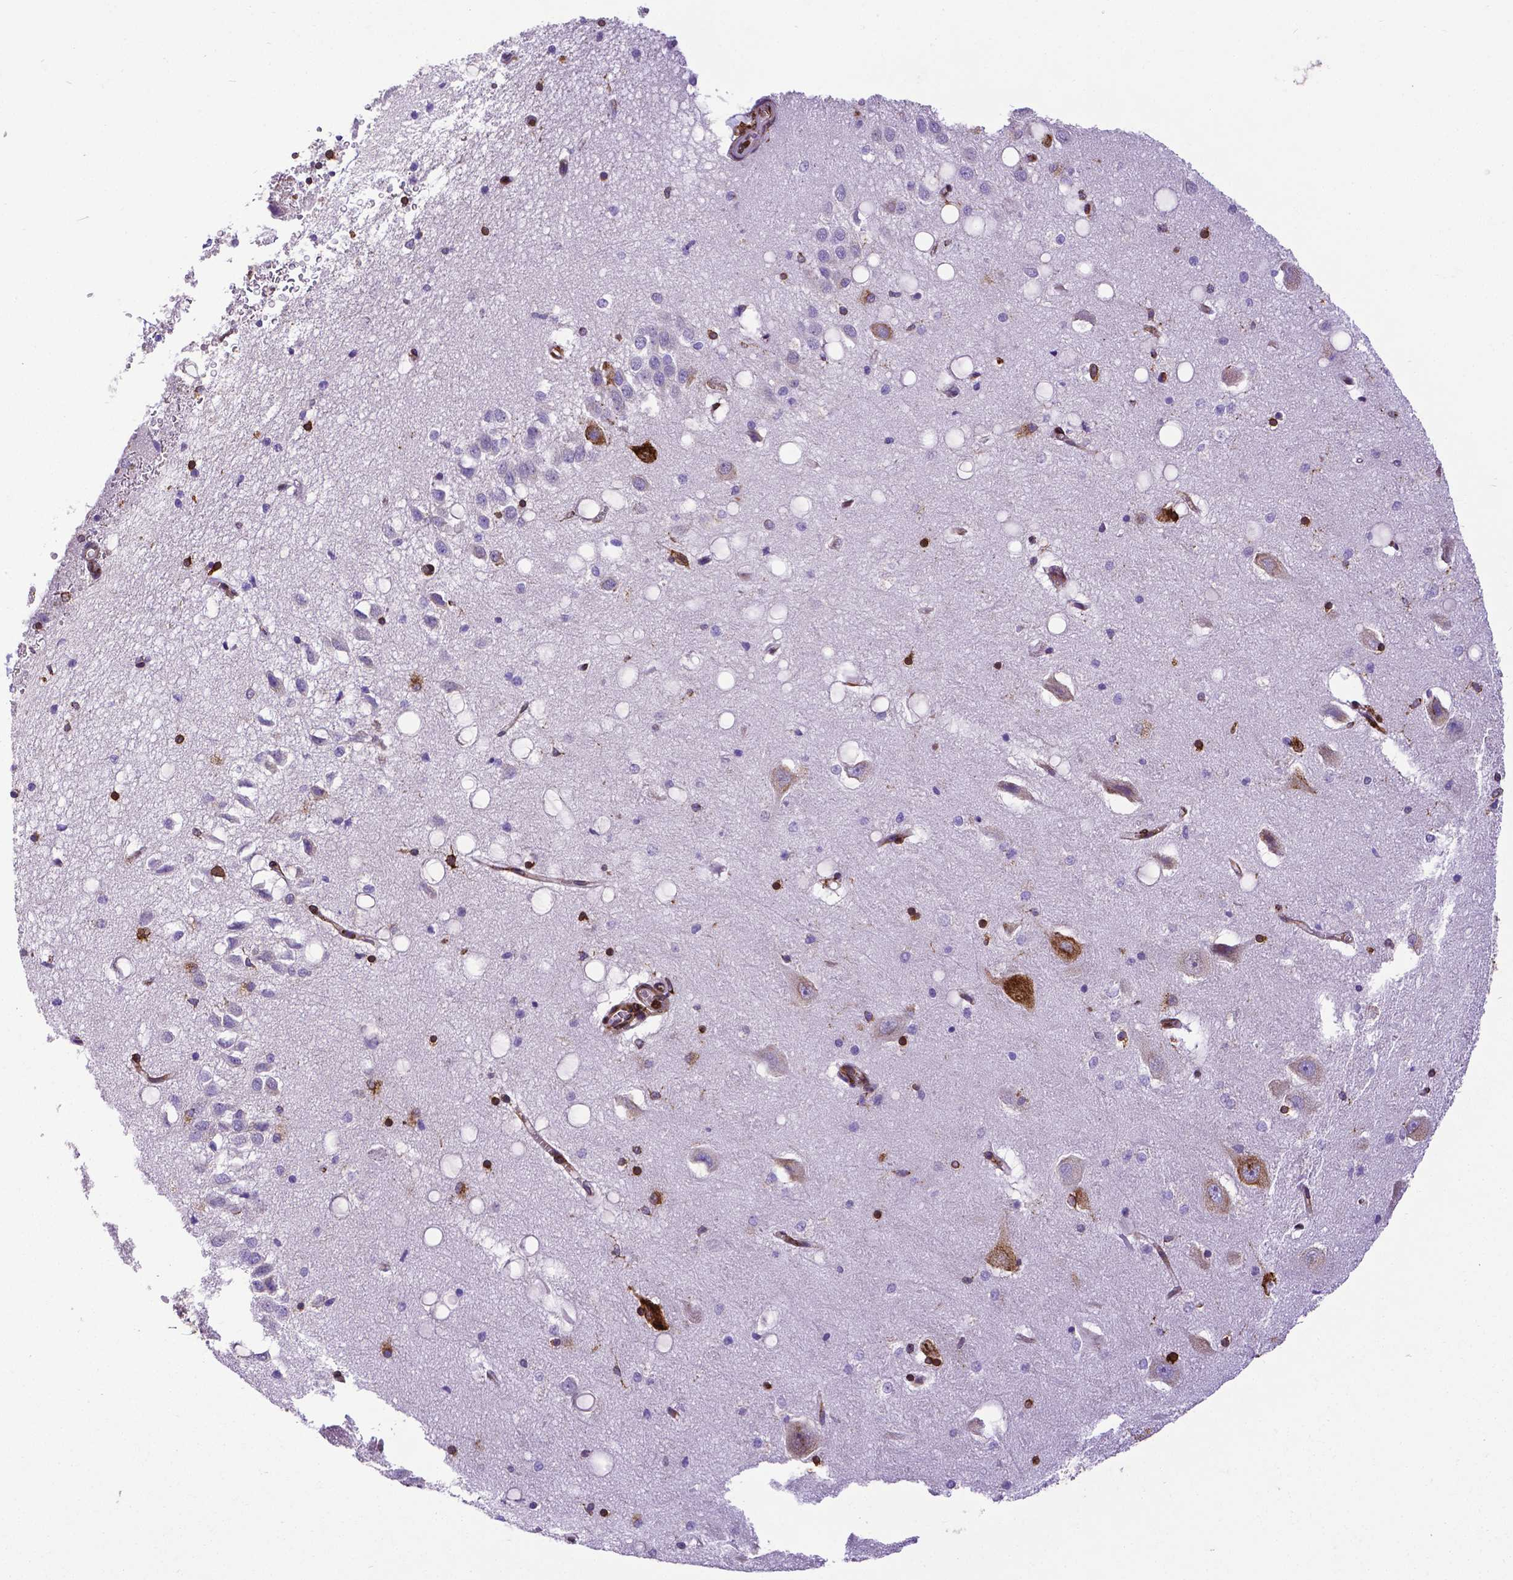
{"staining": {"intensity": "strong", "quantity": "25%-75%", "location": "cytoplasmic/membranous"}, "tissue": "hippocampus", "cell_type": "Glial cells", "image_type": "normal", "snomed": [{"axis": "morphology", "description": "Normal tissue, NOS"}, {"axis": "topography", "description": "Hippocampus"}], "caption": "Hippocampus stained with immunohistochemistry displays strong cytoplasmic/membranous expression in approximately 25%-75% of glial cells. The protein of interest is stained brown, and the nuclei are stained in blue (DAB (3,3'-diaminobenzidine) IHC with brightfield microscopy, high magnification).", "gene": "MTDH", "patient": {"sex": "male", "age": 58}}